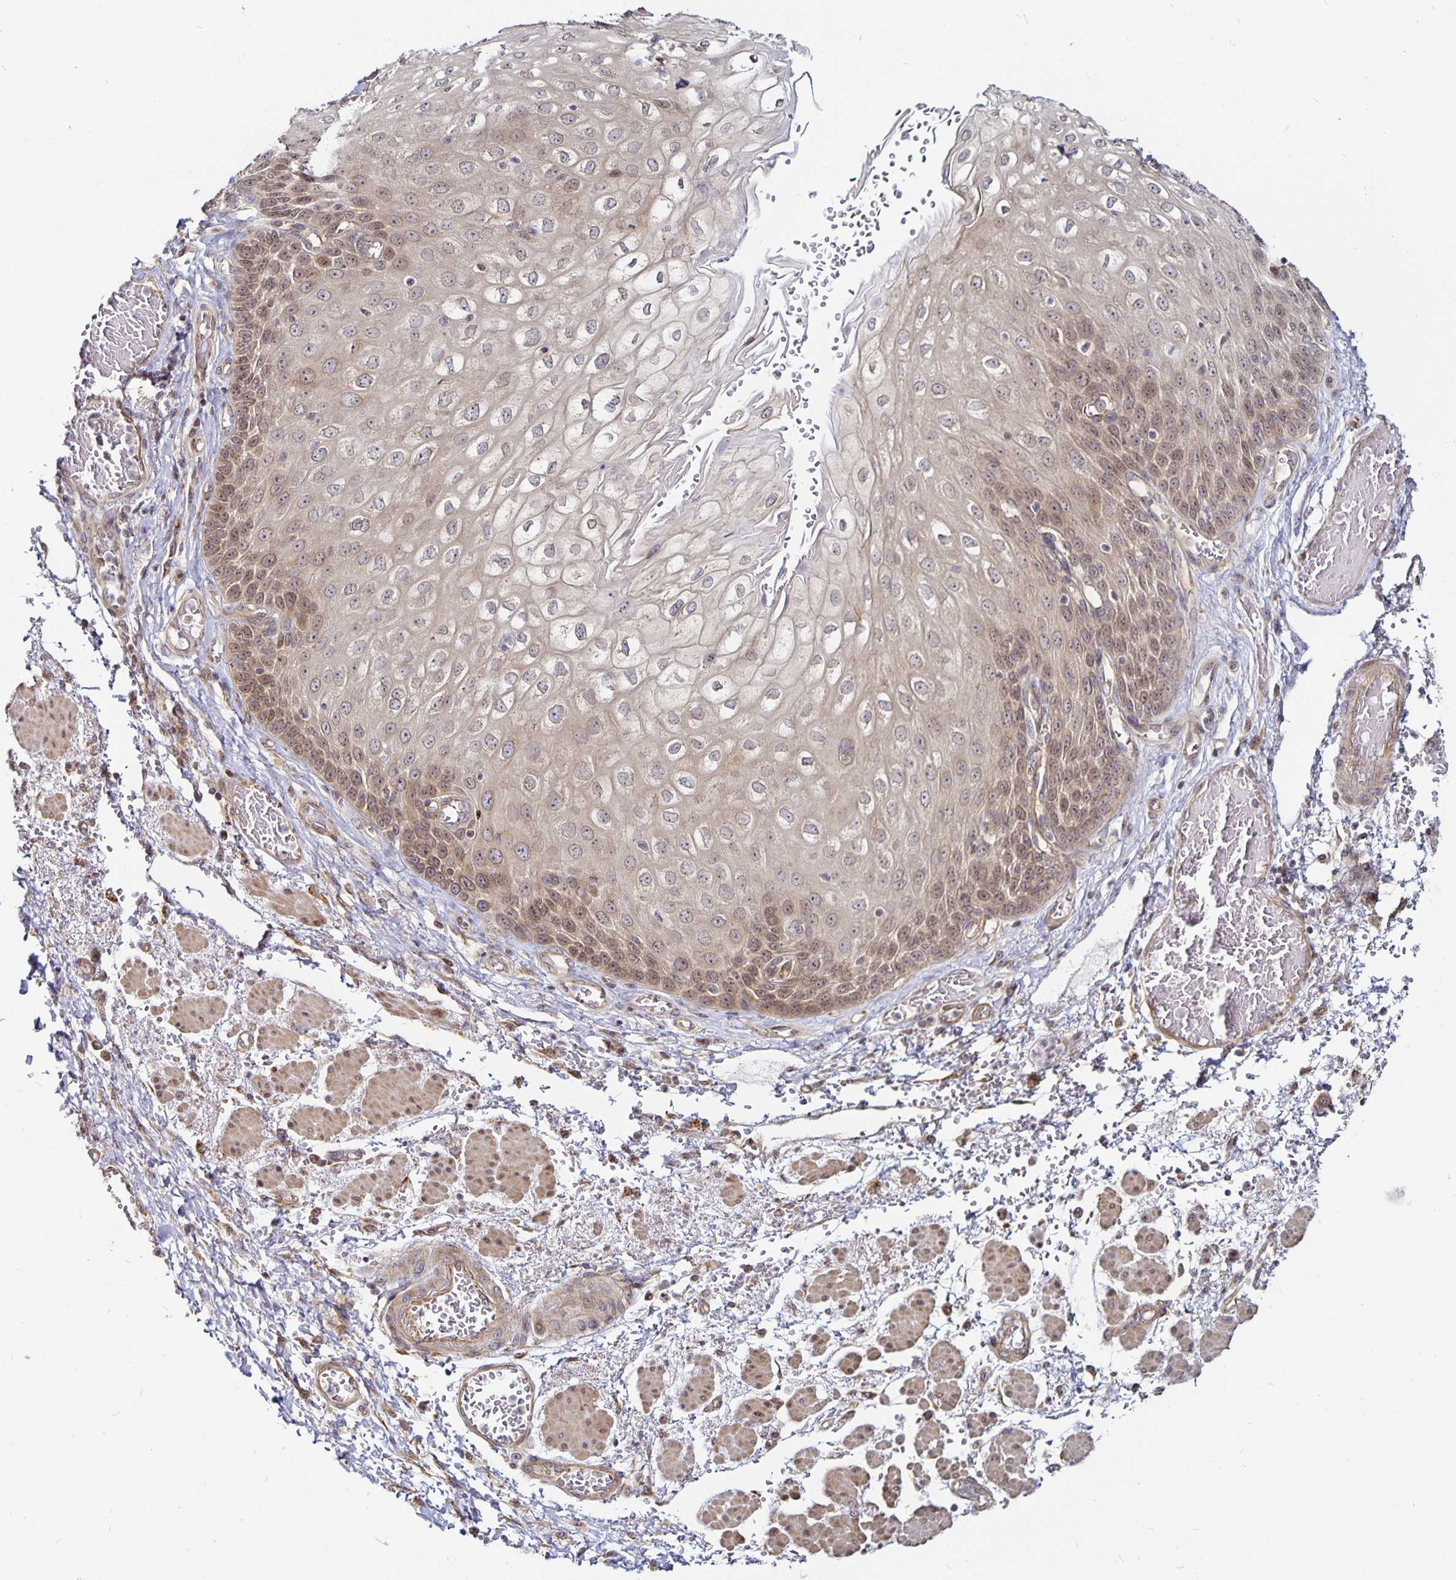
{"staining": {"intensity": "moderate", "quantity": "25%-75%", "location": "cytoplasmic/membranous,nuclear"}, "tissue": "esophagus", "cell_type": "Squamous epithelial cells", "image_type": "normal", "snomed": [{"axis": "morphology", "description": "Normal tissue, NOS"}, {"axis": "morphology", "description": "Adenocarcinoma, NOS"}, {"axis": "topography", "description": "Esophagus"}], "caption": "Esophagus stained with a brown dye shows moderate cytoplasmic/membranous,nuclear positive positivity in about 25%-75% of squamous epithelial cells.", "gene": "CYP27A1", "patient": {"sex": "male", "age": 81}}